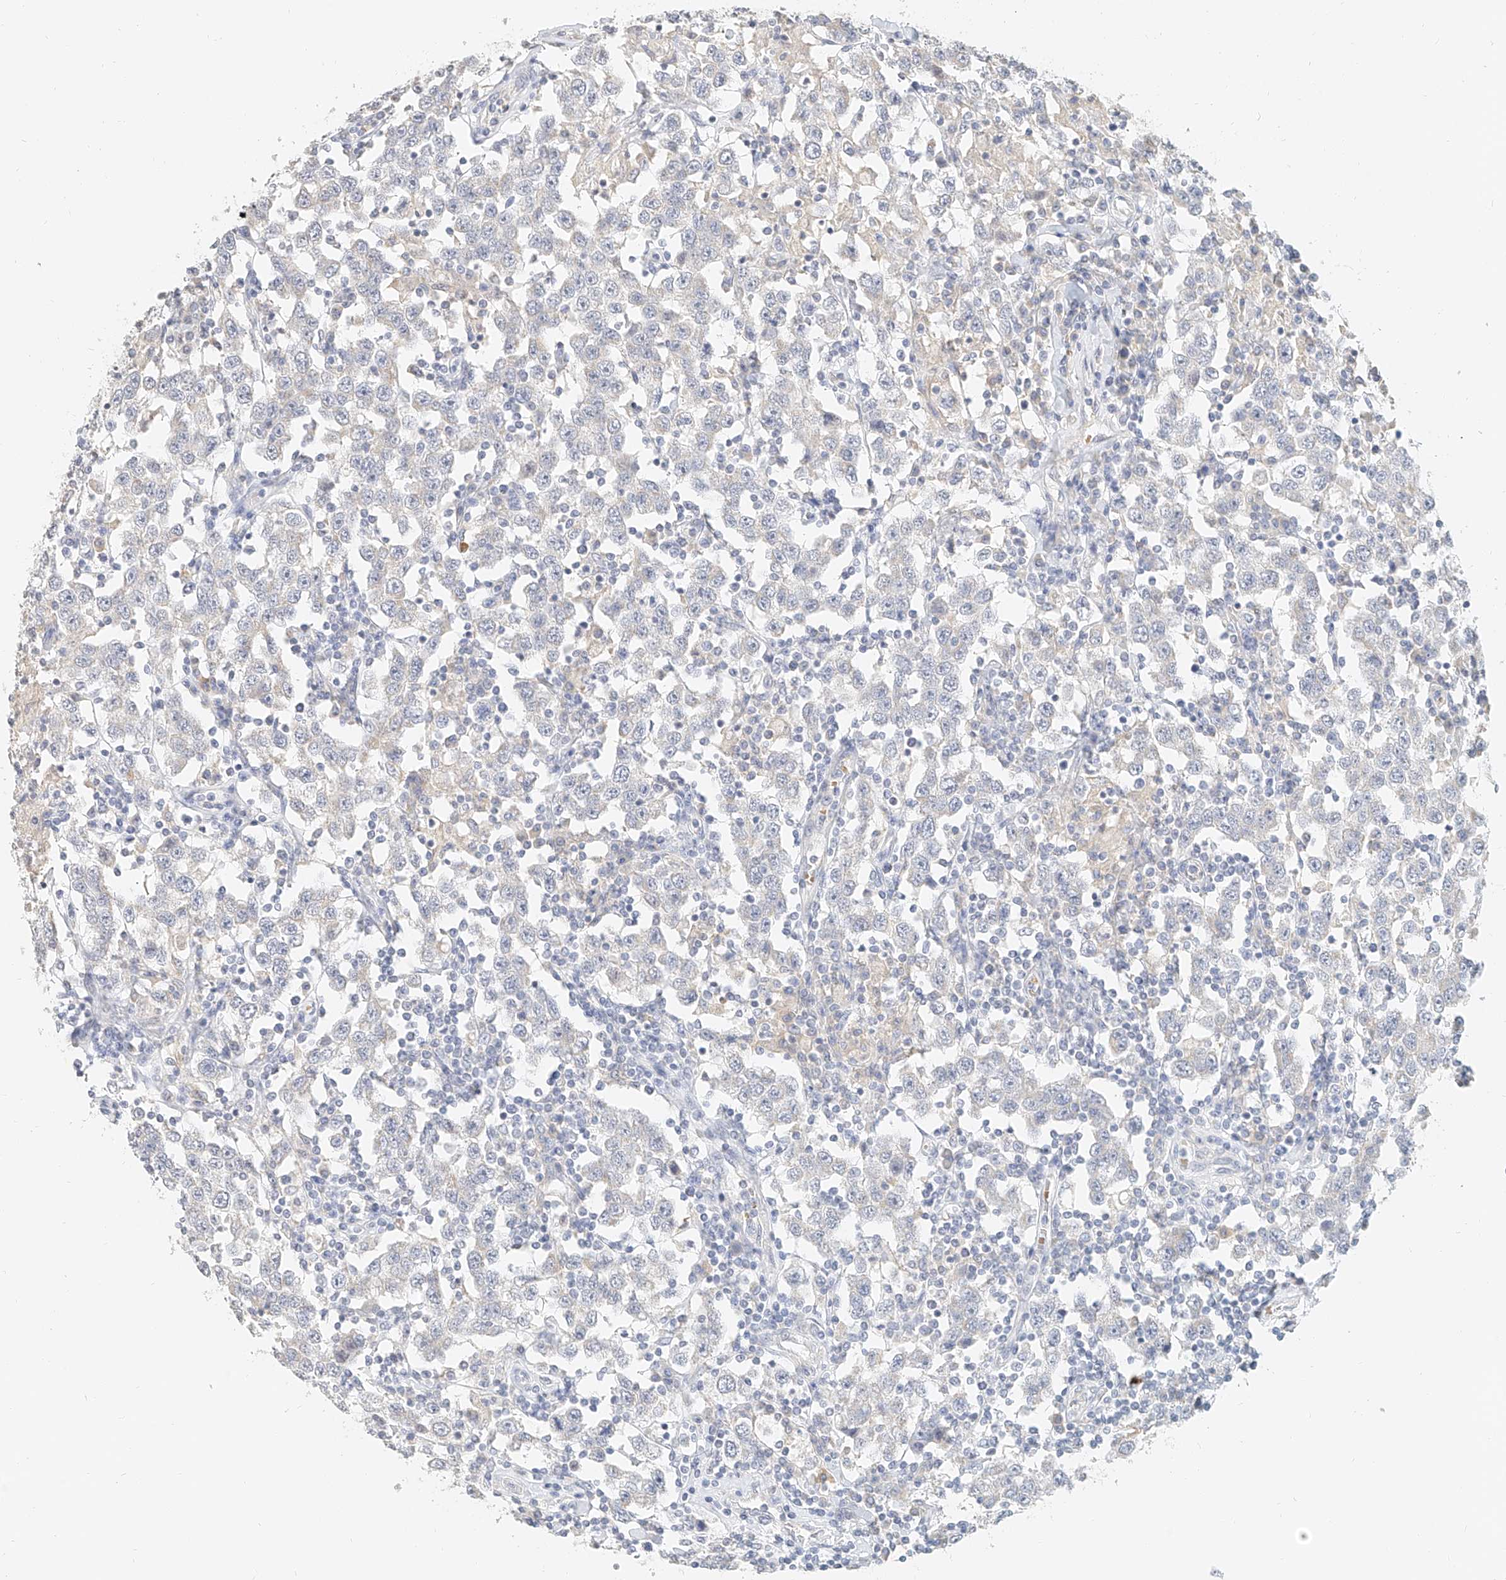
{"staining": {"intensity": "negative", "quantity": "none", "location": "none"}, "tissue": "testis cancer", "cell_type": "Tumor cells", "image_type": "cancer", "snomed": [{"axis": "morphology", "description": "Seminoma, NOS"}, {"axis": "topography", "description": "Testis"}], "caption": "Testis cancer (seminoma) stained for a protein using immunohistochemistry (IHC) demonstrates no staining tumor cells.", "gene": "CXorf58", "patient": {"sex": "male", "age": 41}}